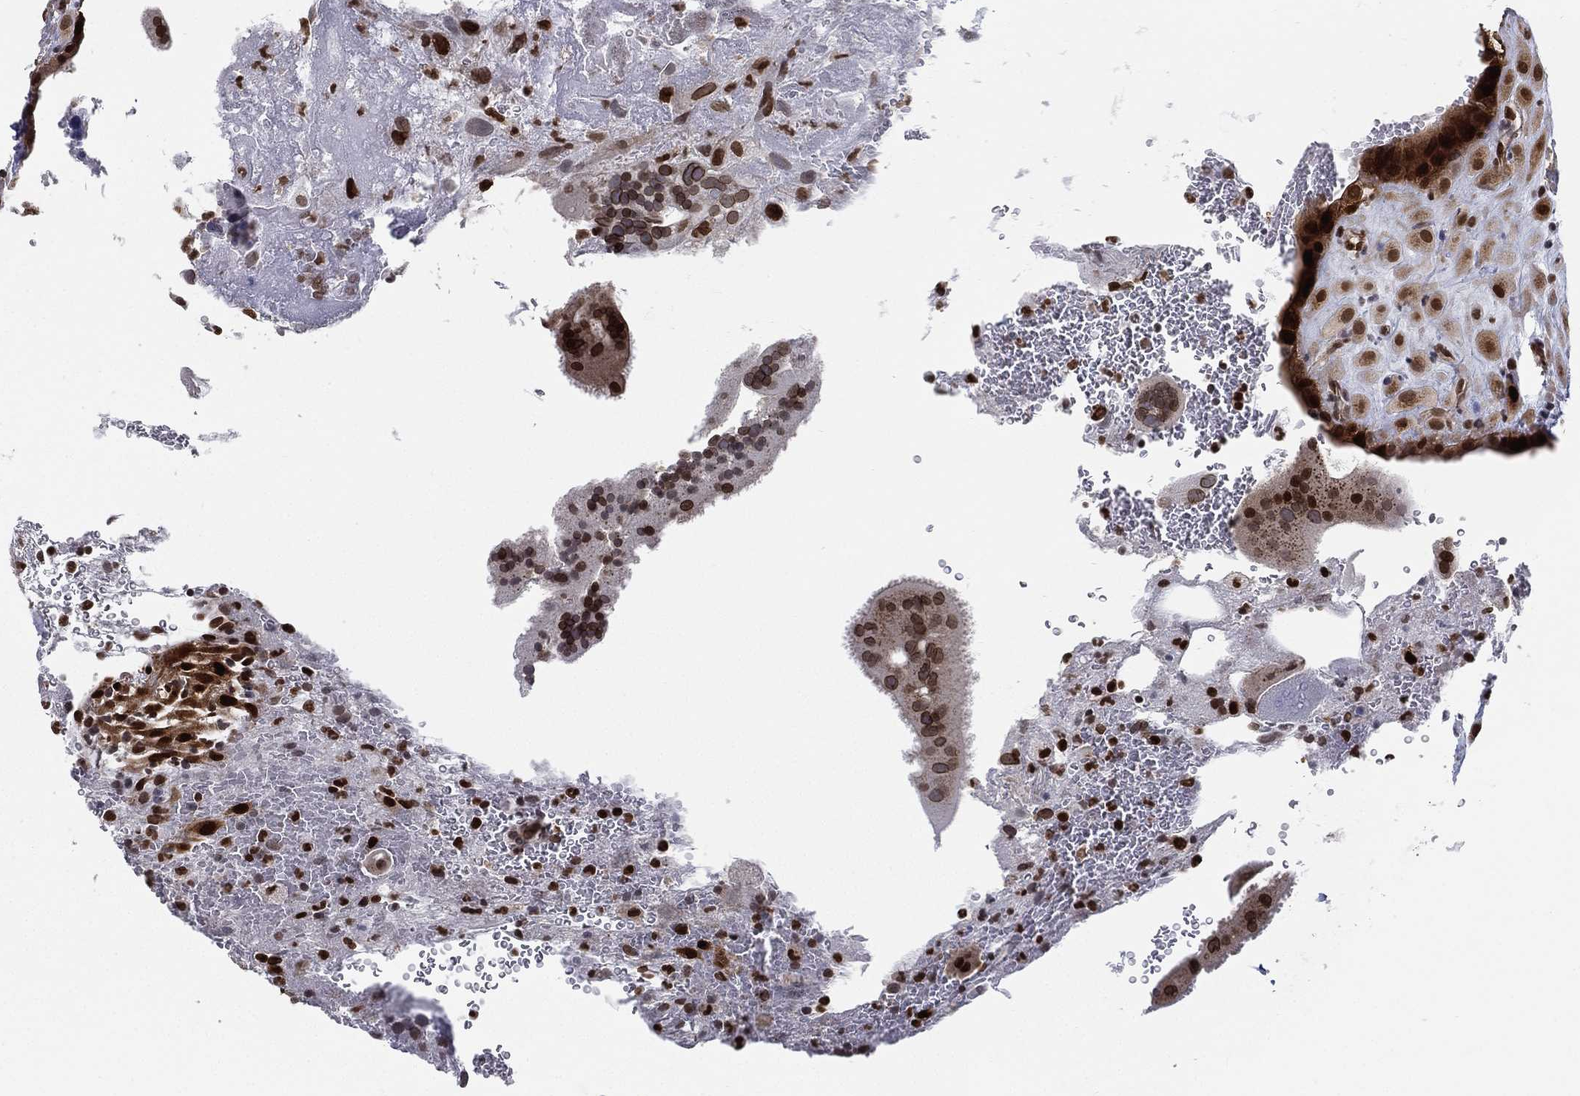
{"staining": {"intensity": "moderate", "quantity": ">75%", "location": "nuclear"}, "tissue": "placenta", "cell_type": "Decidual cells", "image_type": "normal", "snomed": [{"axis": "morphology", "description": "Normal tissue, NOS"}, {"axis": "topography", "description": "Placenta"}], "caption": "Decidual cells reveal medium levels of moderate nuclear expression in about >75% of cells in unremarkable placenta. (brown staining indicates protein expression, while blue staining denotes nuclei).", "gene": "LMNB1", "patient": {"sex": "female", "age": 19}}